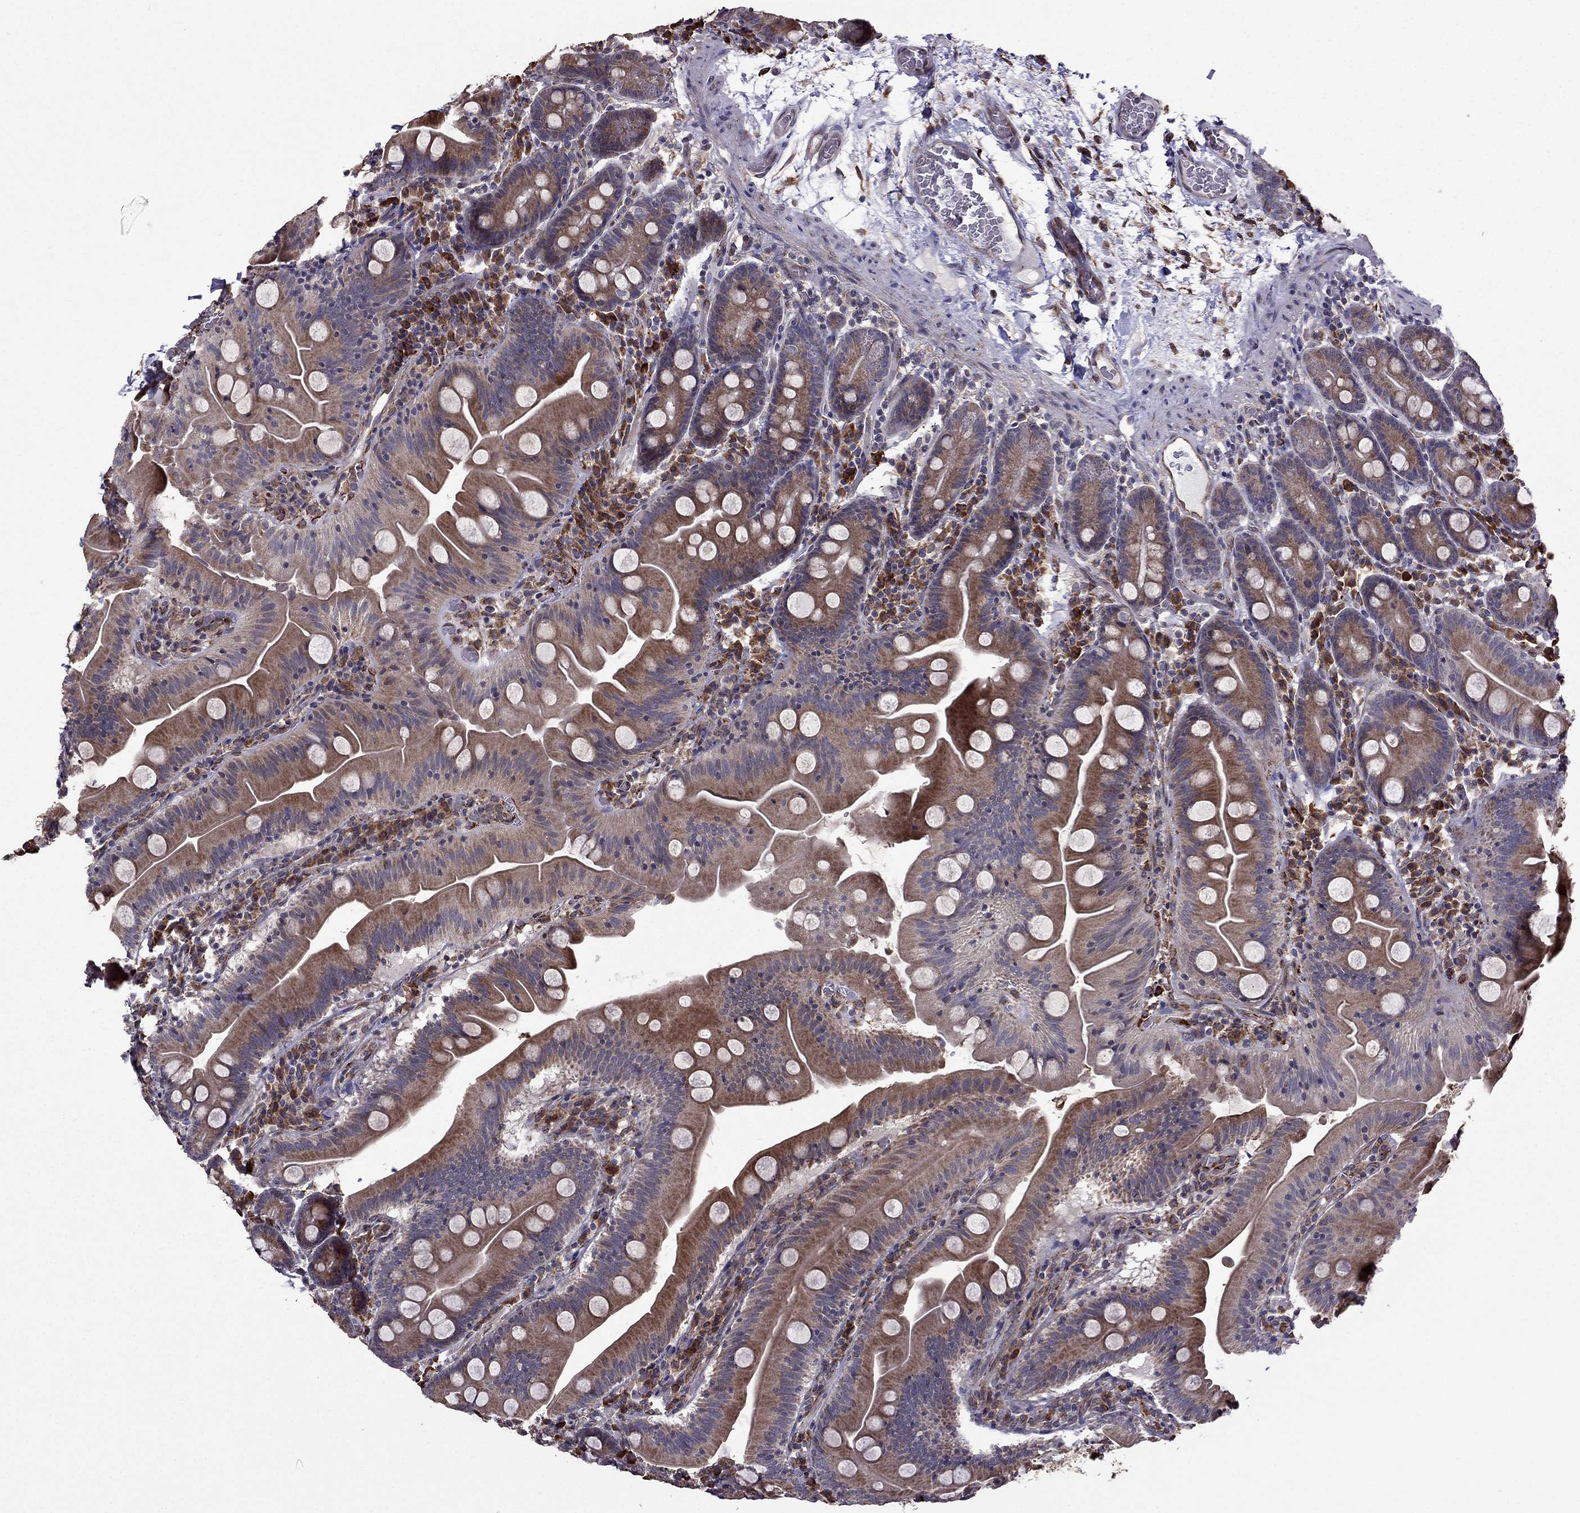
{"staining": {"intensity": "strong", "quantity": ">75%", "location": "cytoplasmic/membranous"}, "tissue": "small intestine", "cell_type": "Glandular cells", "image_type": "normal", "snomed": [{"axis": "morphology", "description": "Normal tissue, NOS"}, {"axis": "topography", "description": "Small intestine"}], "caption": "This histopathology image reveals immunohistochemistry (IHC) staining of normal small intestine, with high strong cytoplasmic/membranous staining in approximately >75% of glandular cells.", "gene": "IKBIP", "patient": {"sex": "male", "age": 37}}